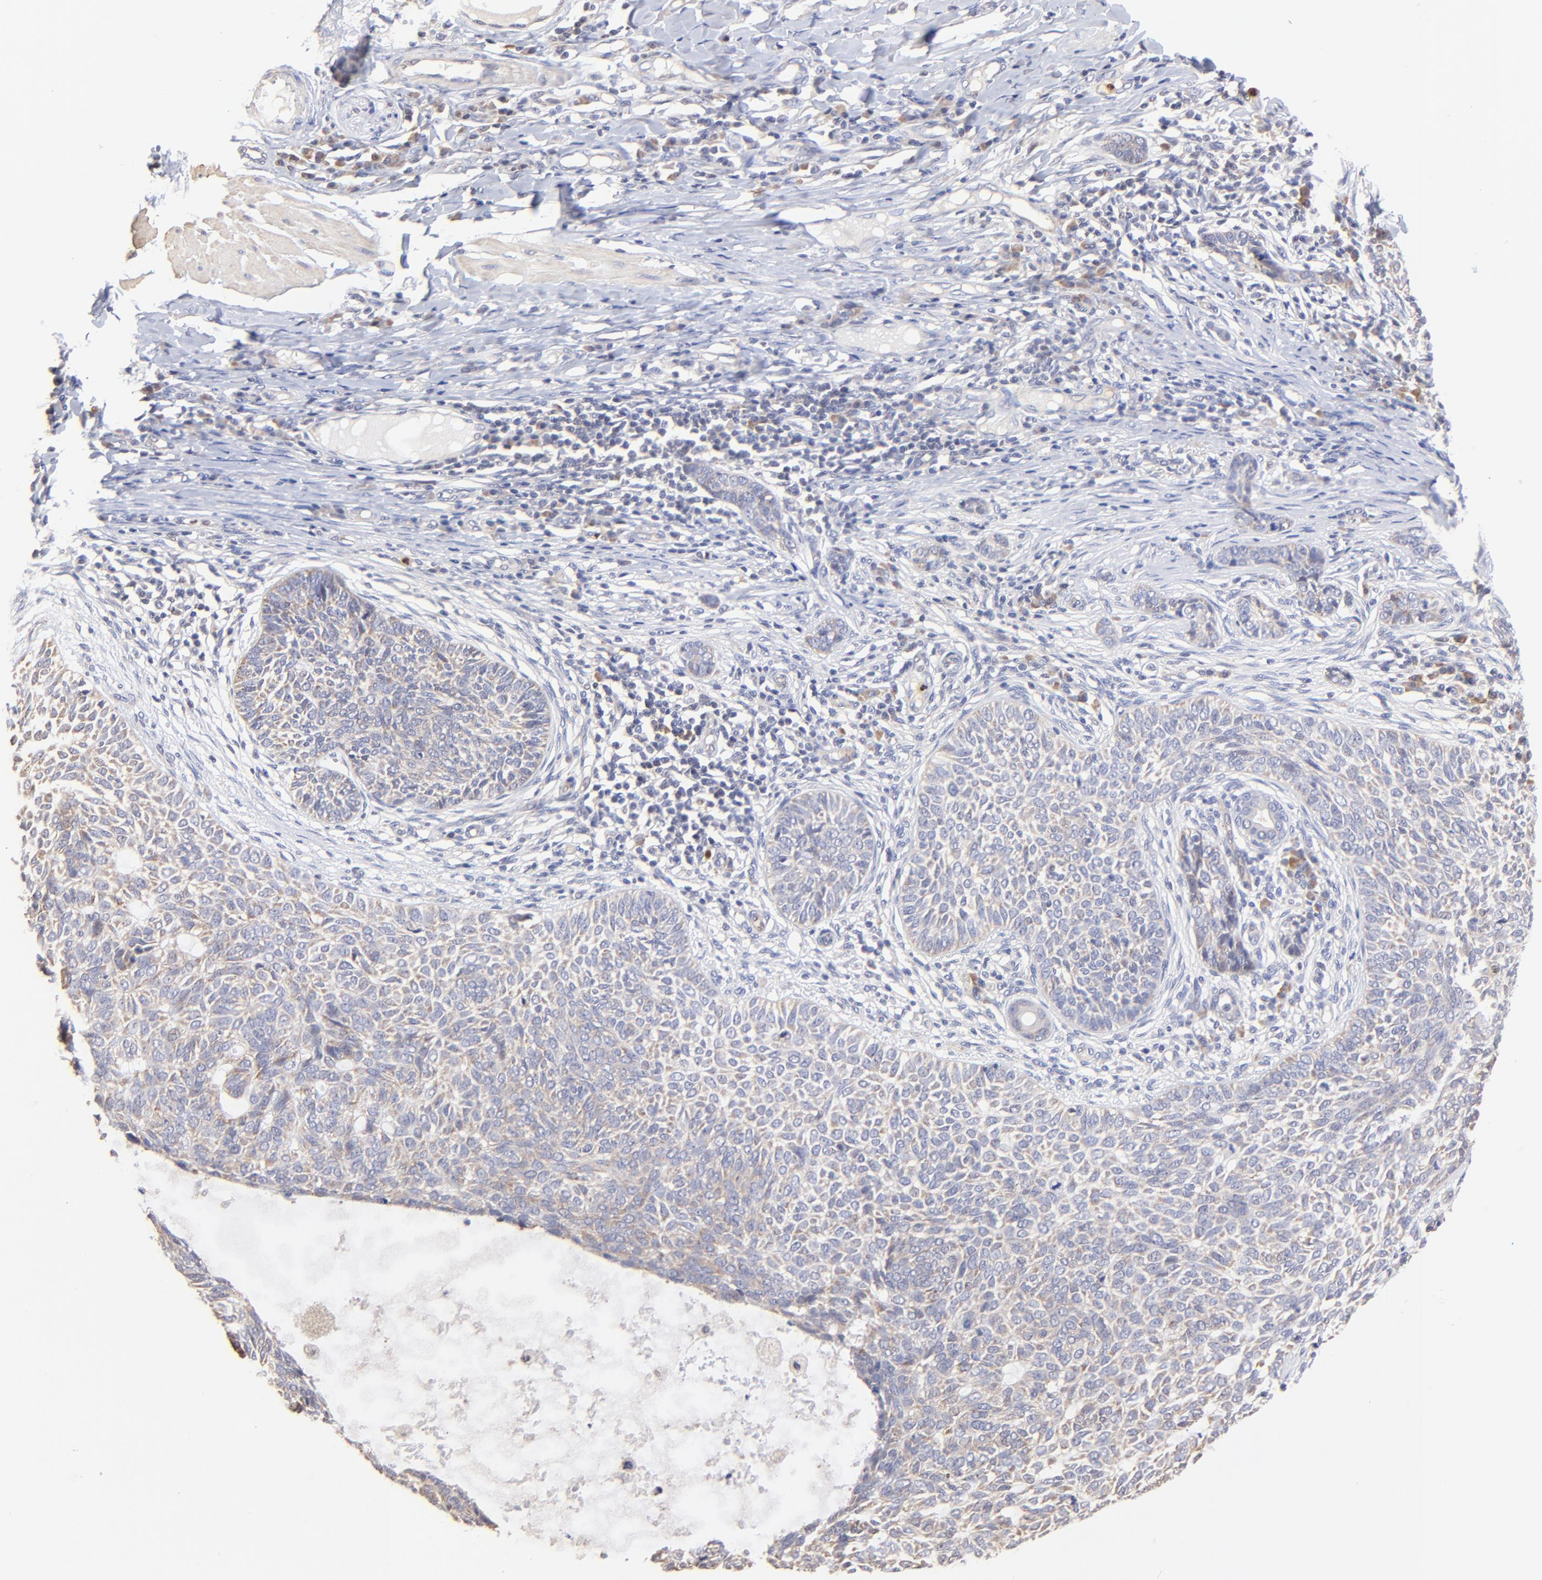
{"staining": {"intensity": "negative", "quantity": "none", "location": "none"}, "tissue": "skin cancer", "cell_type": "Tumor cells", "image_type": "cancer", "snomed": [{"axis": "morphology", "description": "Basal cell carcinoma"}, {"axis": "topography", "description": "Skin"}], "caption": "Photomicrograph shows no protein expression in tumor cells of skin cancer (basal cell carcinoma) tissue. (DAB immunohistochemistry with hematoxylin counter stain).", "gene": "BBOF1", "patient": {"sex": "male", "age": 87}}